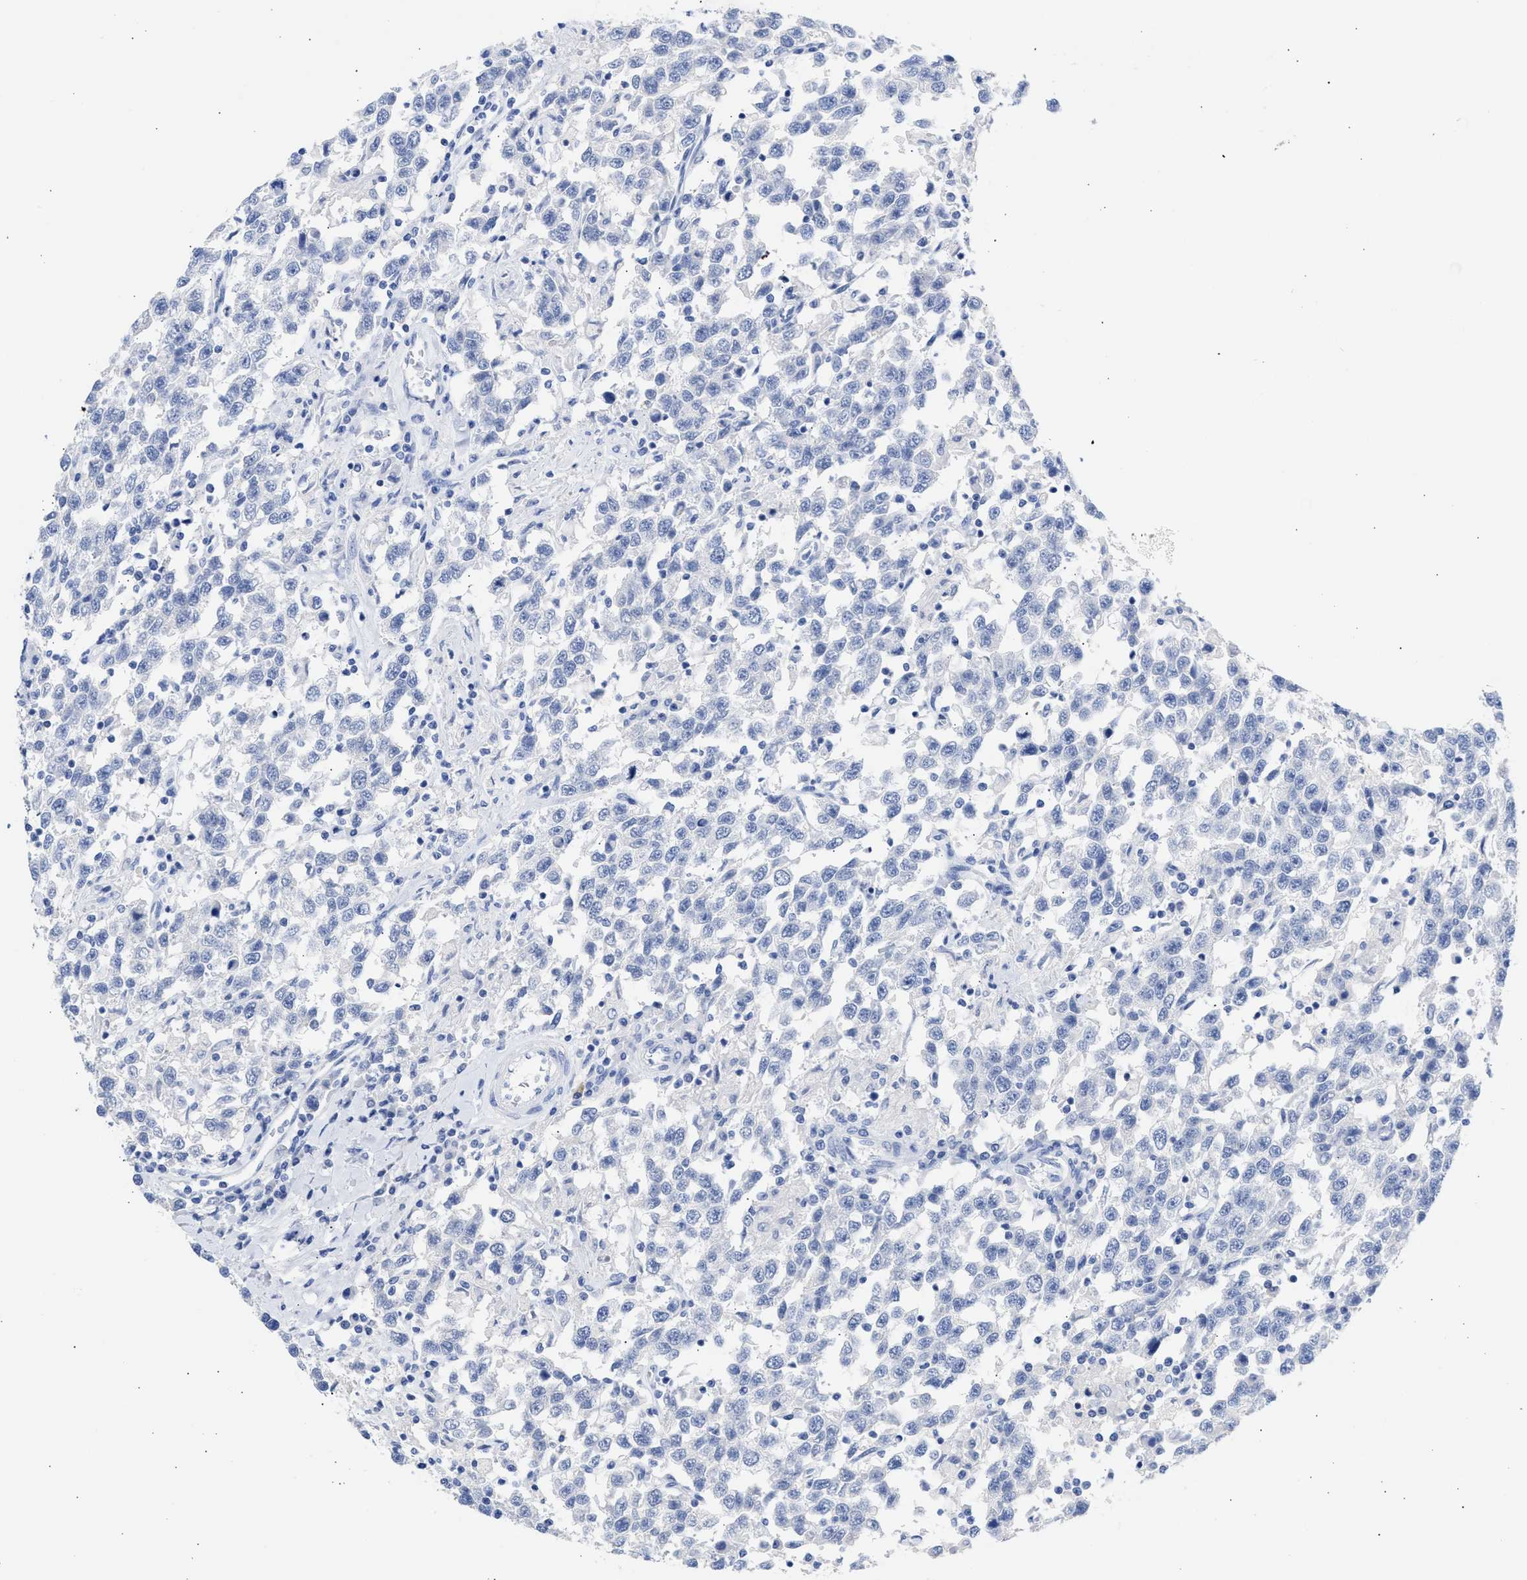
{"staining": {"intensity": "negative", "quantity": "none", "location": "none"}, "tissue": "testis cancer", "cell_type": "Tumor cells", "image_type": "cancer", "snomed": [{"axis": "morphology", "description": "Seminoma, NOS"}, {"axis": "topography", "description": "Testis"}], "caption": "DAB (3,3'-diaminobenzidine) immunohistochemical staining of seminoma (testis) demonstrates no significant expression in tumor cells. (DAB IHC, high magnification).", "gene": "NCAM1", "patient": {"sex": "male", "age": 41}}